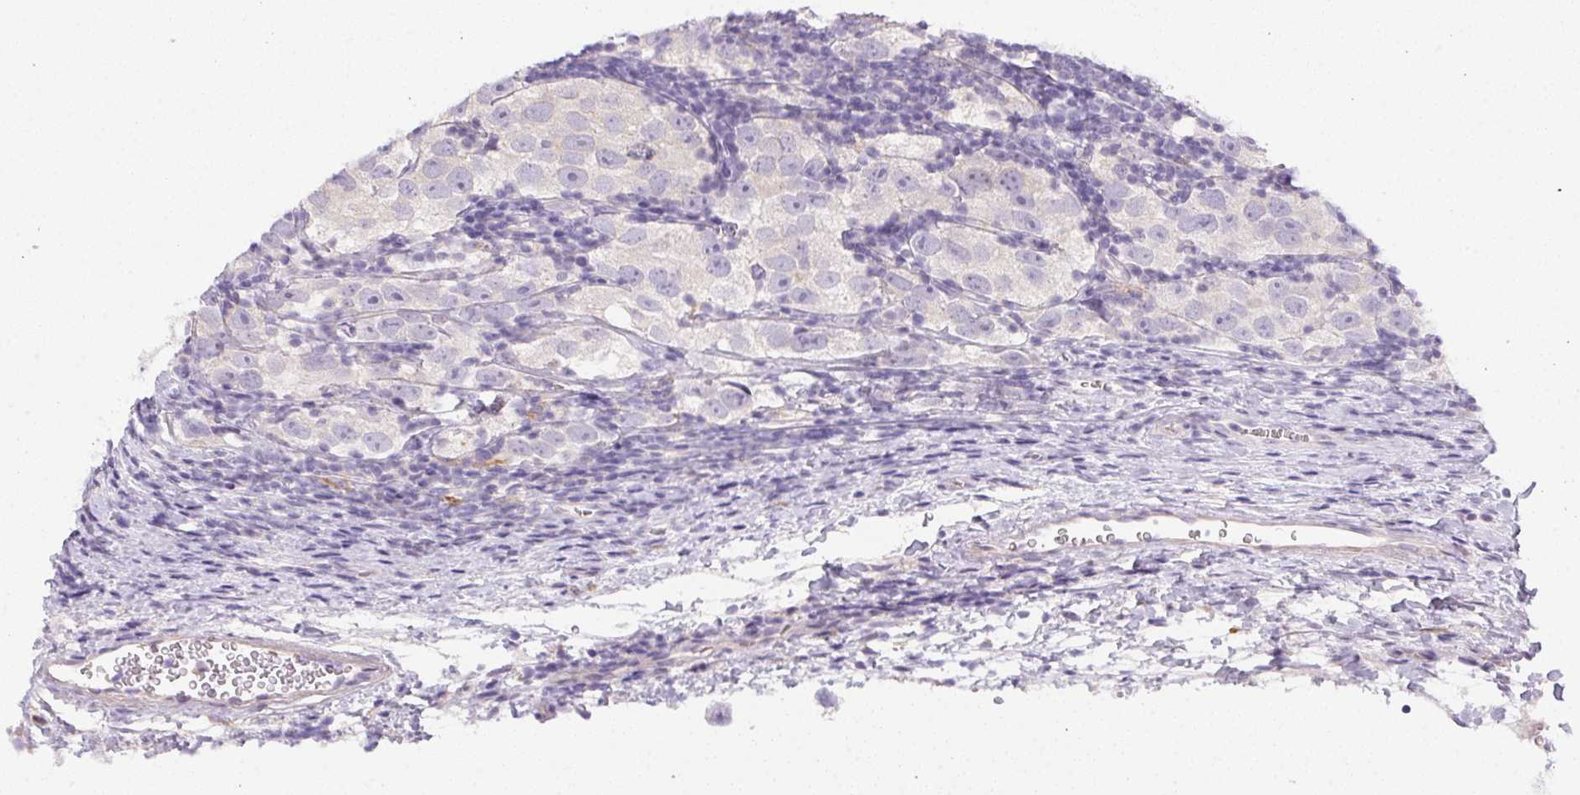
{"staining": {"intensity": "negative", "quantity": "none", "location": "none"}, "tissue": "testis cancer", "cell_type": "Tumor cells", "image_type": "cancer", "snomed": [{"axis": "morphology", "description": "Seminoma, NOS"}, {"axis": "topography", "description": "Testis"}], "caption": "This is an IHC histopathology image of testis seminoma. There is no positivity in tumor cells.", "gene": "SLC17A7", "patient": {"sex": "male", "age": 26}}